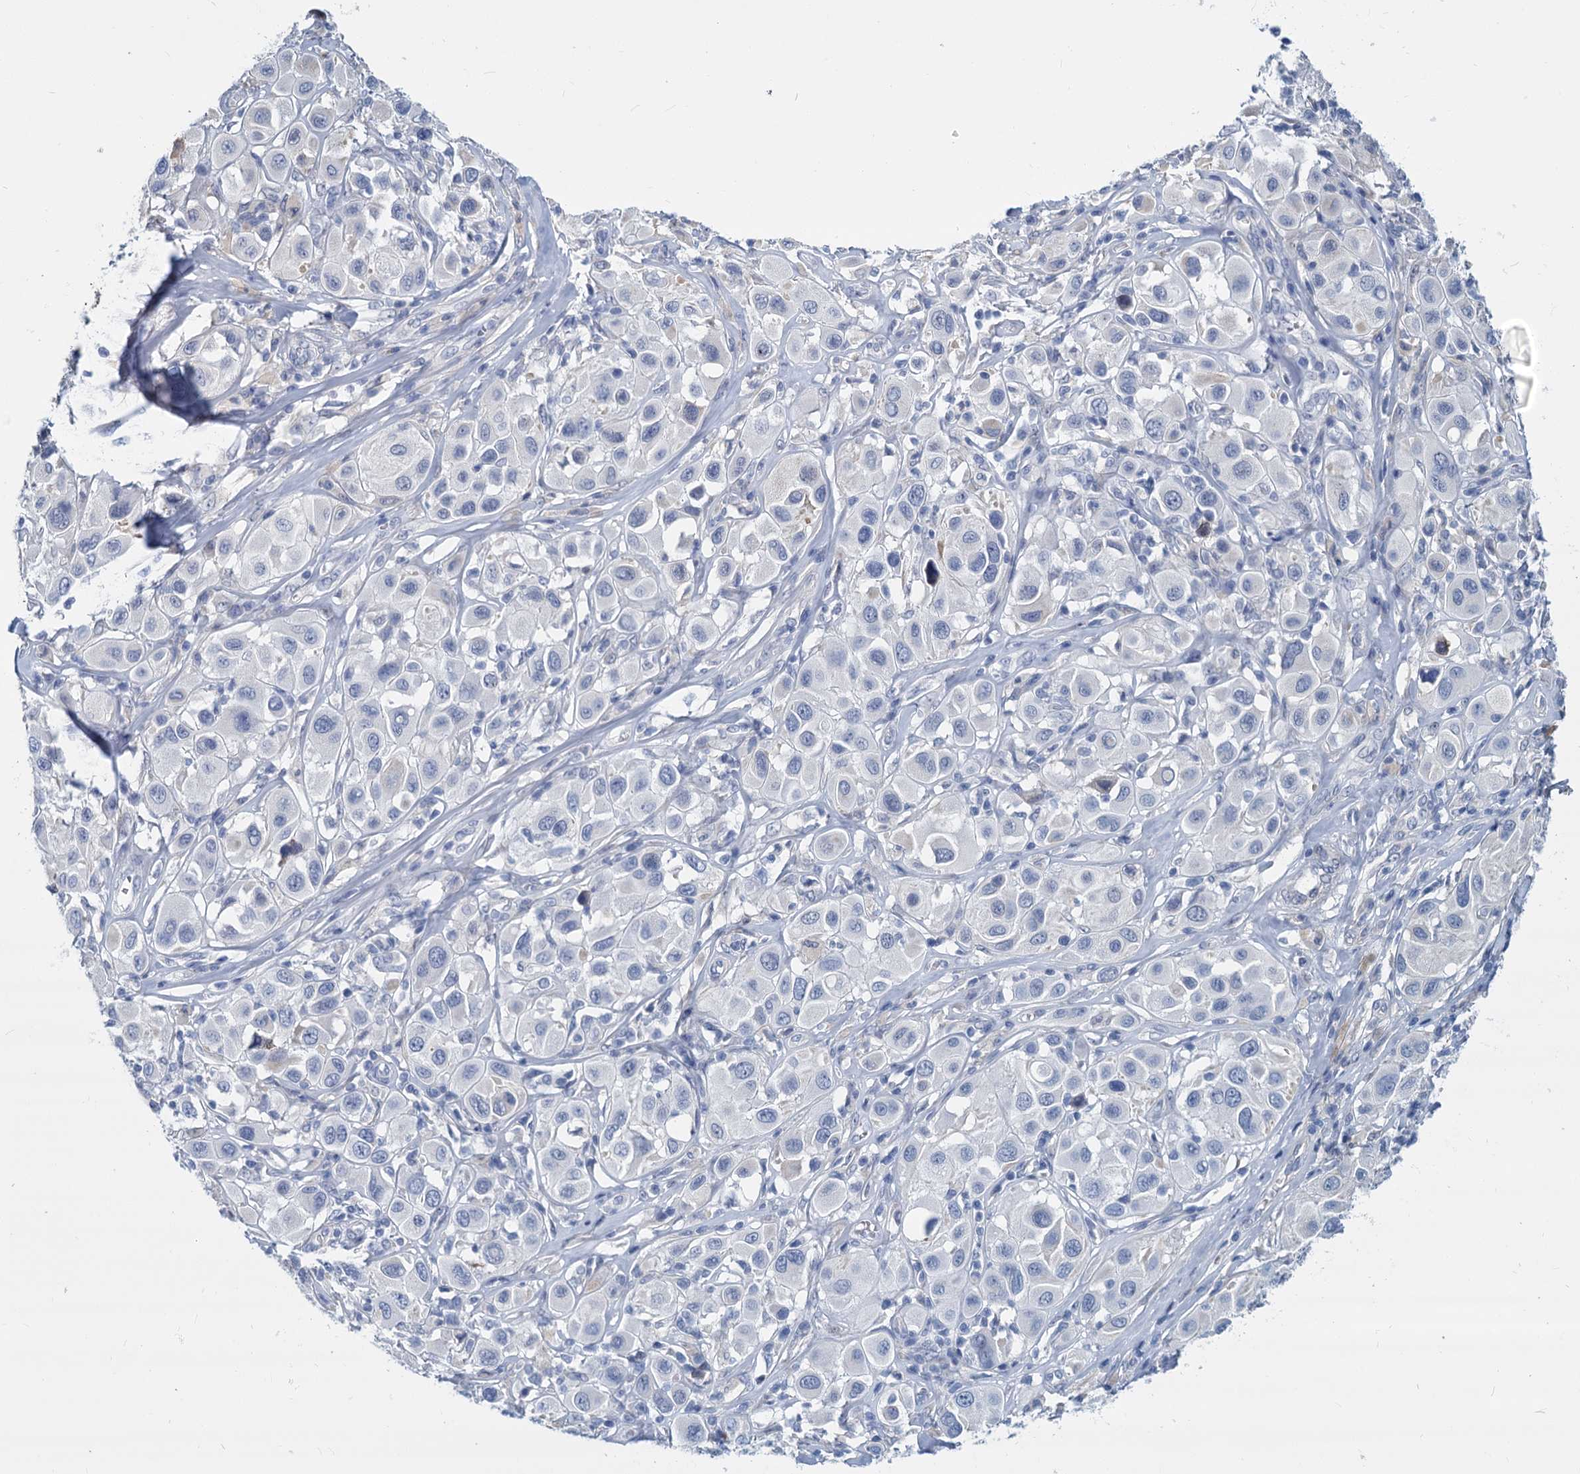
{"staining": {"intensity": "negative", "quantity": "none", "location": "none"}, "tissue": "melanoma", "cell_type": "Tumor cells", "image_type": "cancer", "snomed": [{"axis": "morphology", "description": "Malignant melanoma, Metastatic site"}, {"axis": "topography", "description": "Skin"}], "caption": "Micrograph shows no protein positivity in tumor cells of malignant melanoma (metastatic site) tissue.", "gene": "GSTM3", "patient": {"sex": "male", "age": 41}}